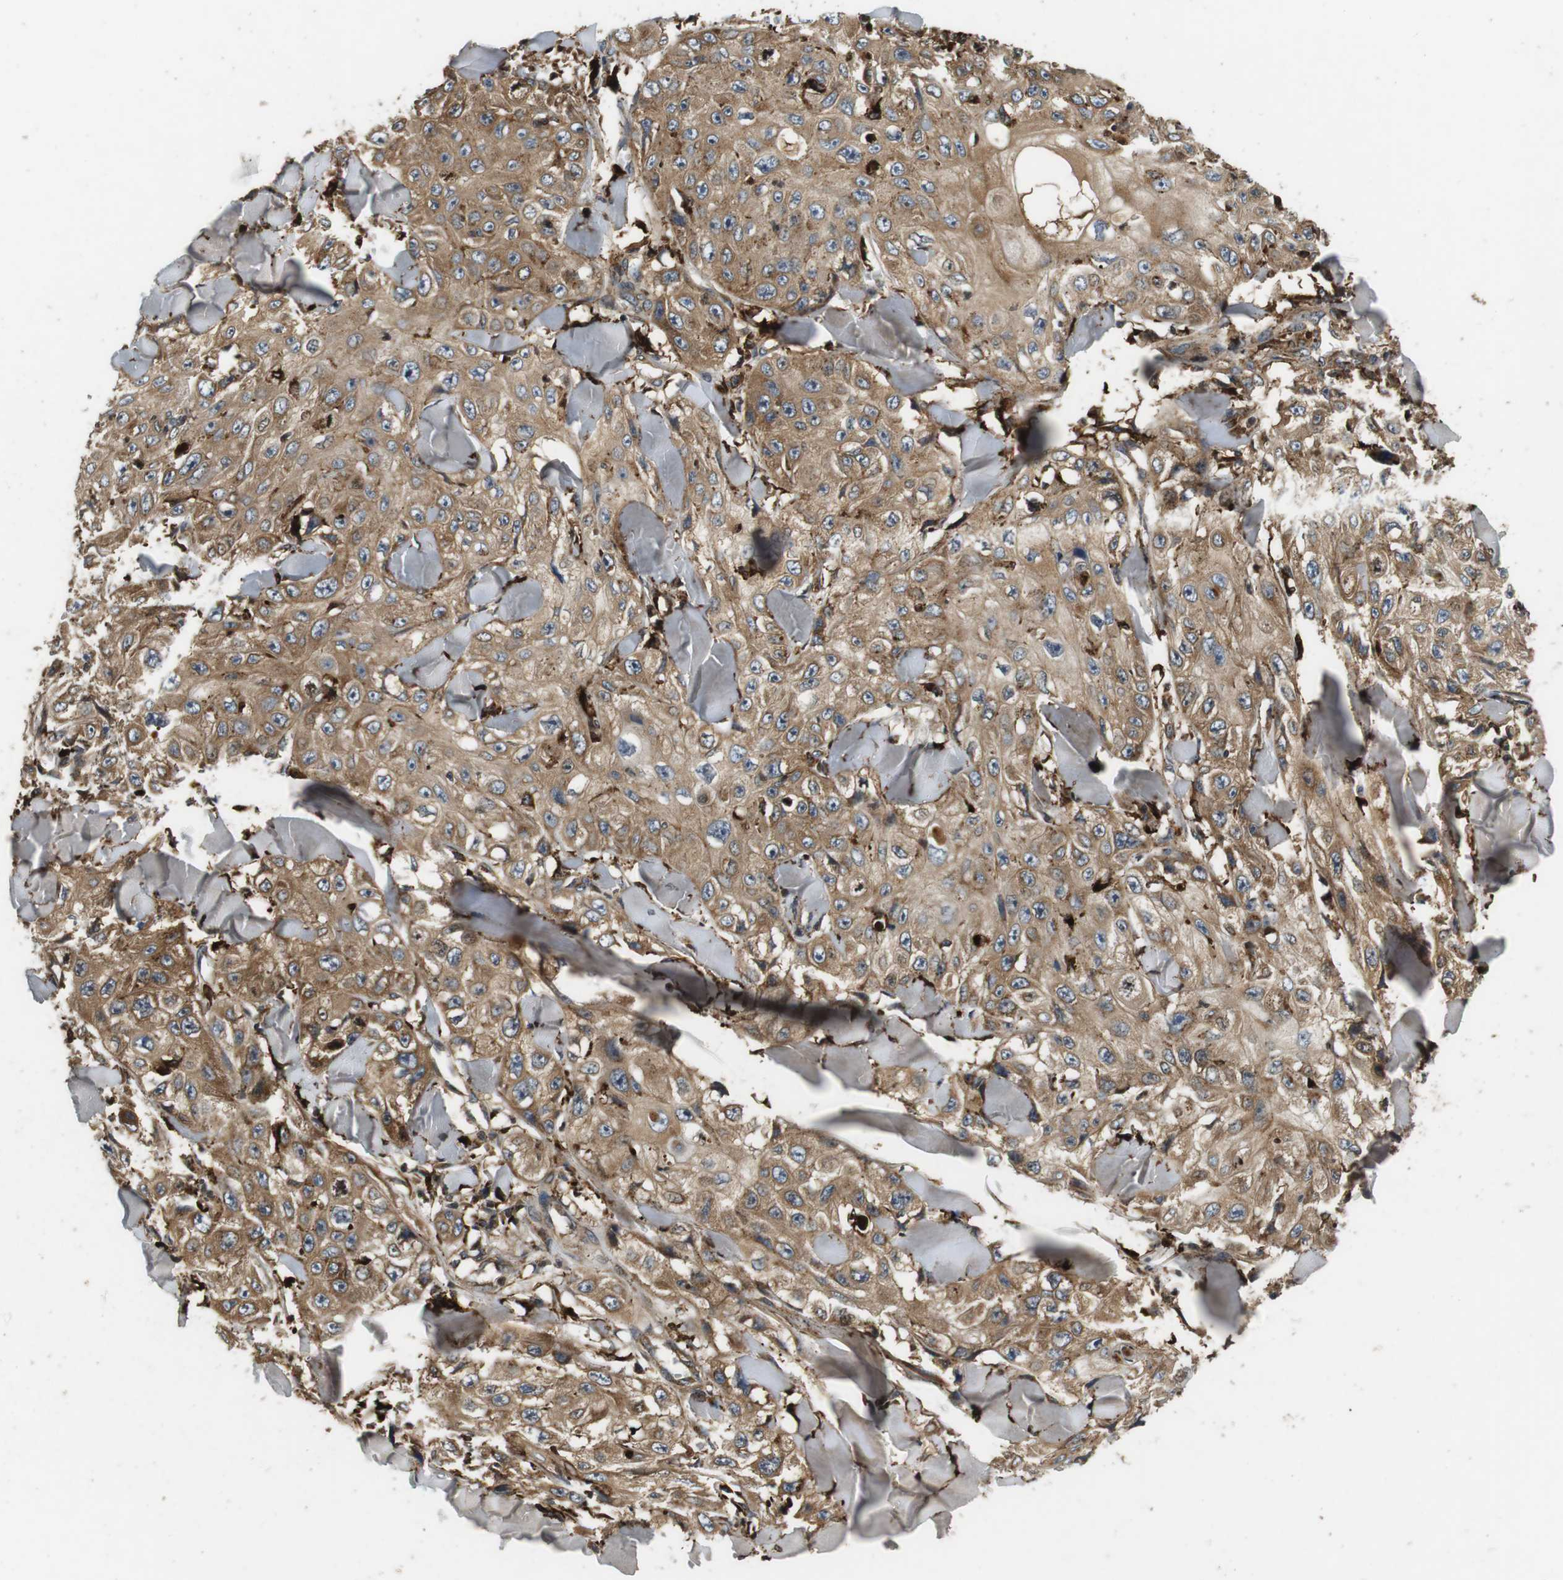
{"staining": {"intensity": "moderate", "quantity": ">75%", "location": "cytoplasmic/membranous"}, "tissue": "skin cancer", "cell_type": "Tumor cells", "image_type": "cancer", "snomed": [{"axis": "morphology", "description": "Squamous cell carcinoma, NOS"}, {"axis": "topography", "description": "Skin"}], "caption": "Approximately >75% of tumor cells in skin cancer (squamous cell carcinoma) demonstrate moderate cytoplasmic/membranous protein expression as visualized by brown immunohistochemical staining.", "gene": "TXNRD1", "patient": {"sex": "male", "age": 86}}